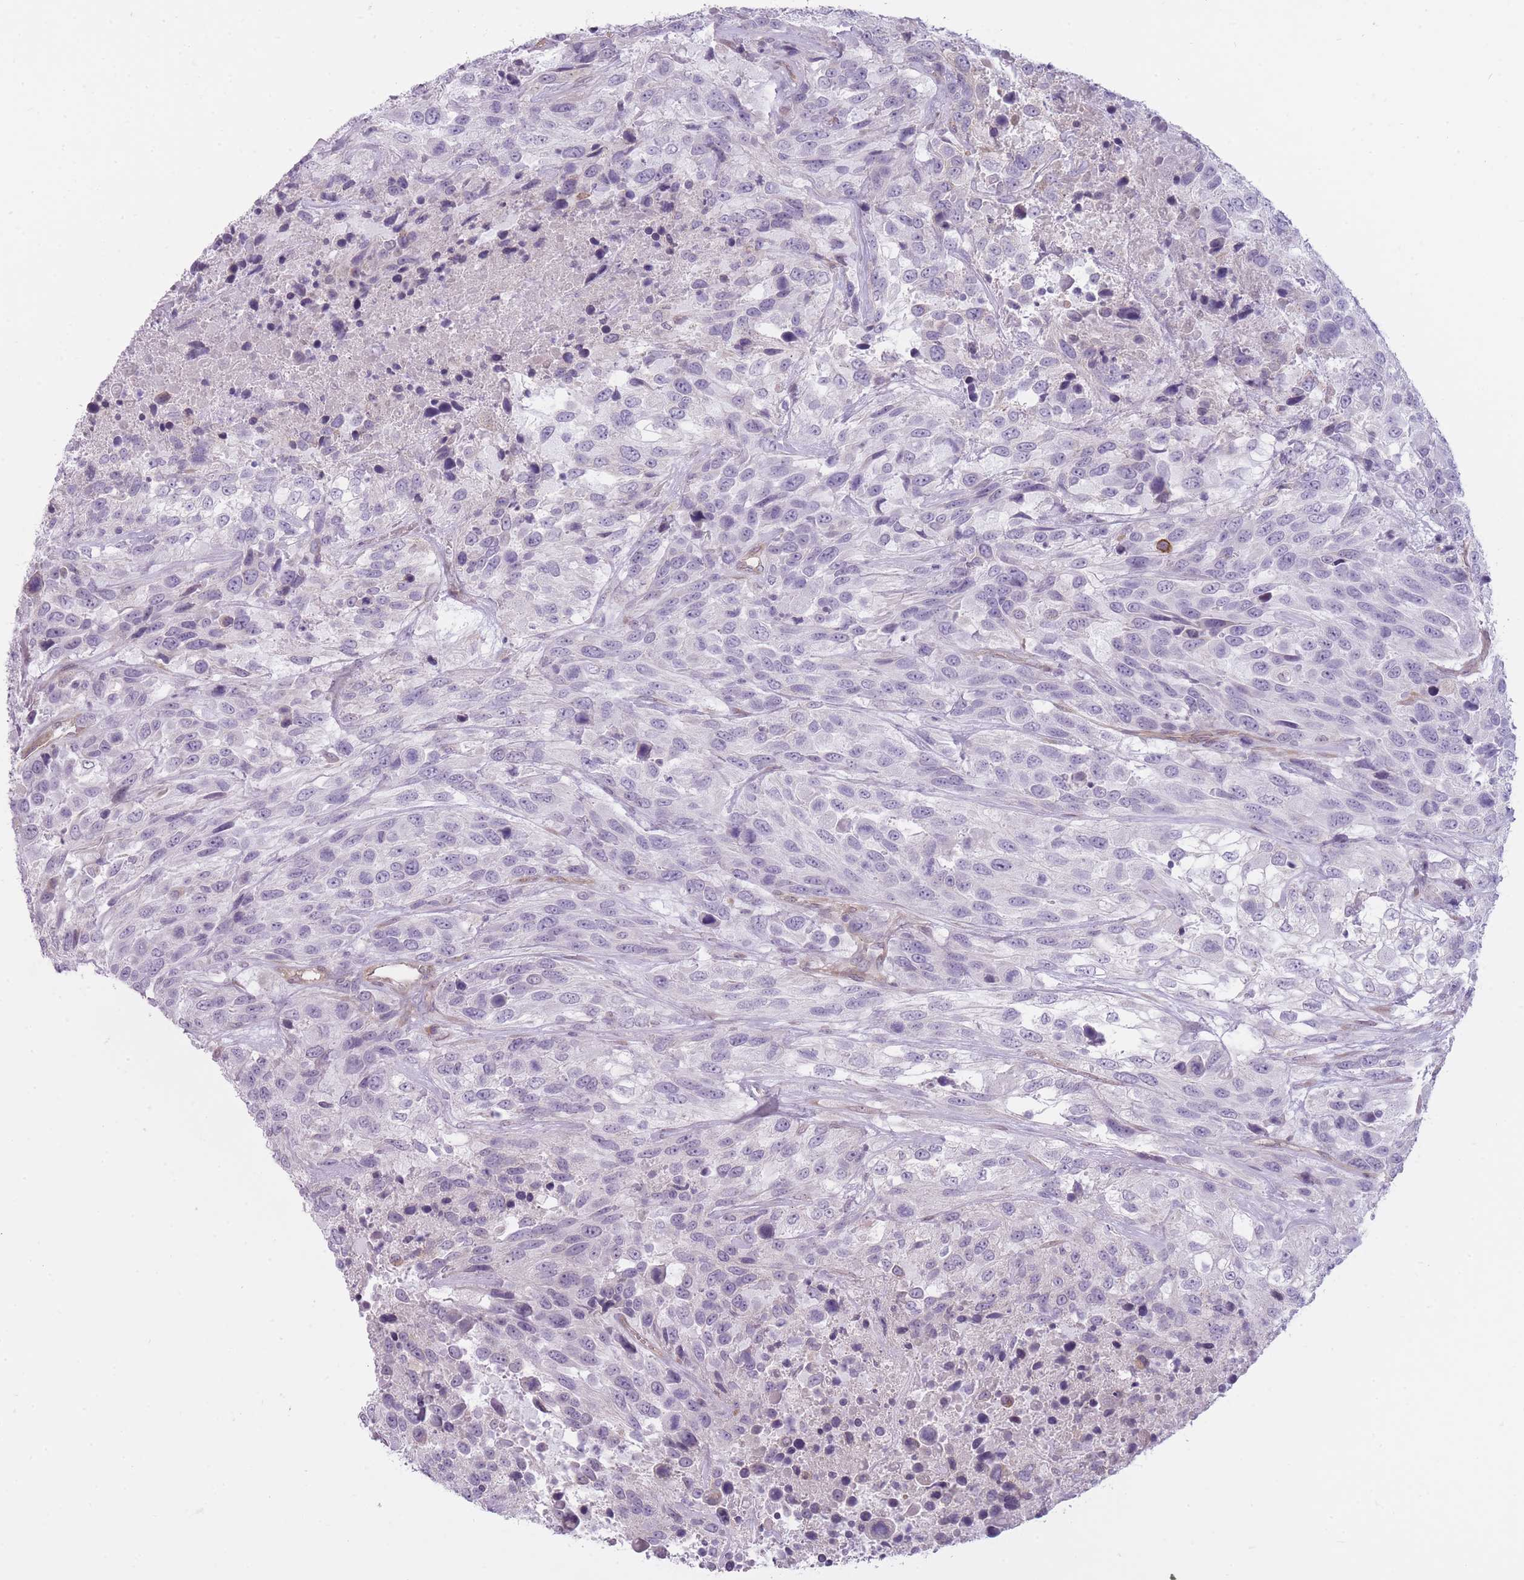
{"staining": {"intensity": "negative", "quantity": "none", "location": "none"}, "tissue": "urothelial cancer", "cell_type": "Tumor cells", "image_type": "cancer", "snomed": [{"axis": "morphology", "description": "Urothelial carcinoma, High grade"}, {"axis": "topography", "description": "Urinary bladder"}], "caption": "Immunohistochemistry (IHC) histopathology image of neoplastic tissue: urothelial carcinoma (high-grade) stained with DAB (3,3'-diaminobenzidine) shows no significant protein positivity in tumor cells. (DAB immunohistochemistry (IHC) visualized using brightfield microscopy, high magnification).", "gene": "PGRMC2", "patient": {"sex": "female", "age": 70}}